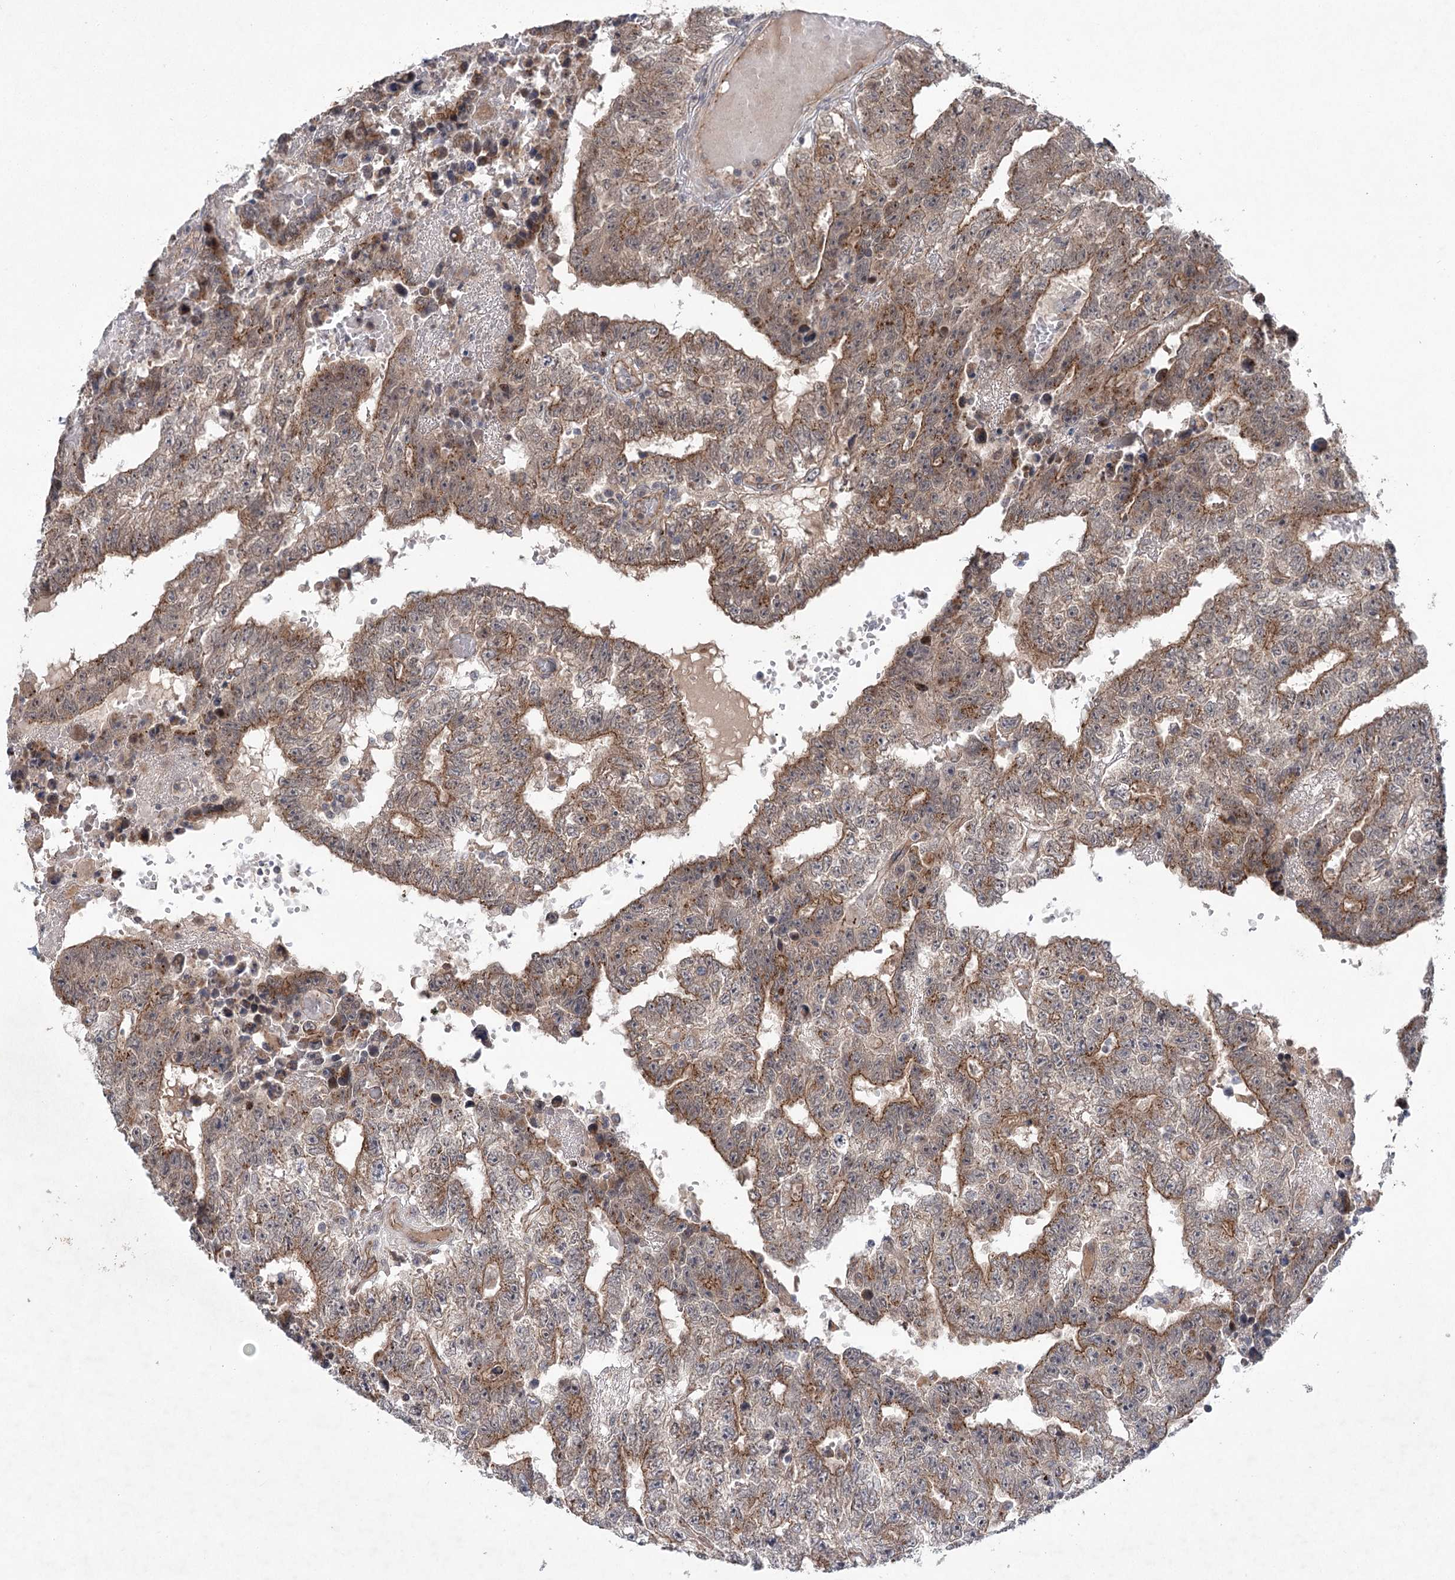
{"staining": {"intensity": "moderate", "quantity": ">75%", "location": "cytoplasmic/membranous"}, "tissue": "testis cancer", "cell_type": "Tumor cells", "image_type": "cancer", "snomed": [{"axis": "morphology", "description": "Carcinoma, Embryonal, NOS"}, {"axis": "topography", "description": "Testis"}], "caption": "Human testis embryonal carcinoma stained with a brown dye displays moderate cytoplasmic/membranous positive staining in about >75% of tumor cells.", "gene": "METTL24", "patient": {"sex": "male", "age": 25}}